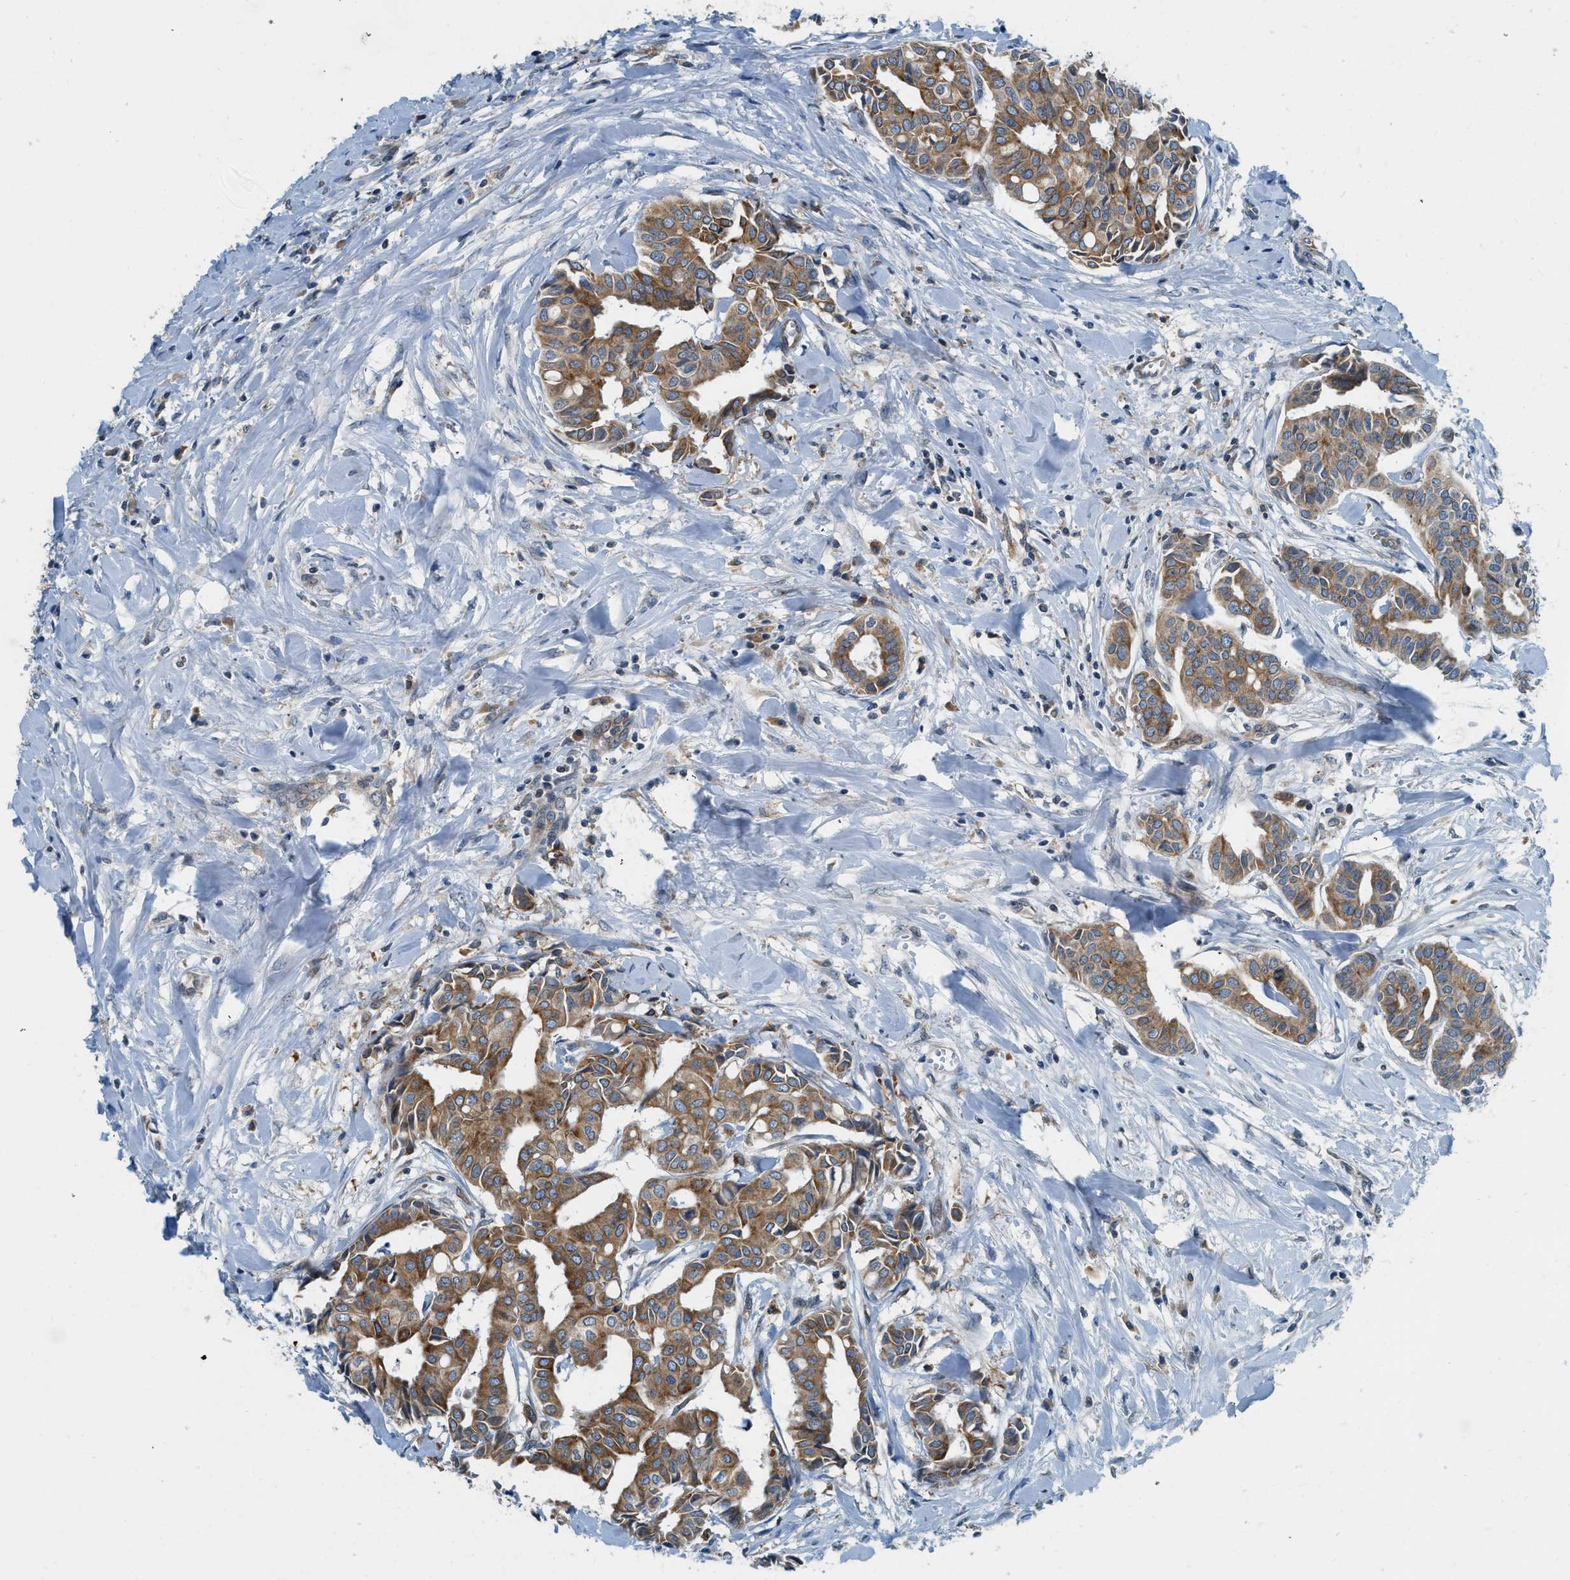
{"staining": {"intensity": "moderate", "quantity": ">75%", "location": "cytoplasmic/membranous"}, "tissue": "head and neck cancer", "cell_type": "Tumor cells", "image_type": "cancer", "snomed": [{"axis": "morphology", "description": "Adenocarcinoma, NOS"}, {"axis": "topography", "description": "Salivary gland"}, {"axis": "topography", "description": "Head-Neck"}], "caption": "Protein expression by IHC reveals moderate cytoplasmic/membranous positivity in approximately >75% of tumor cells in adenocarcinoma (head and neck). (Stains: DAB in brown, nuclei in blue, Microscopy: brightfield microscopy at high magnification).", "gene": "BCAP31", "patient": {"sex": "female", "age": 59}}